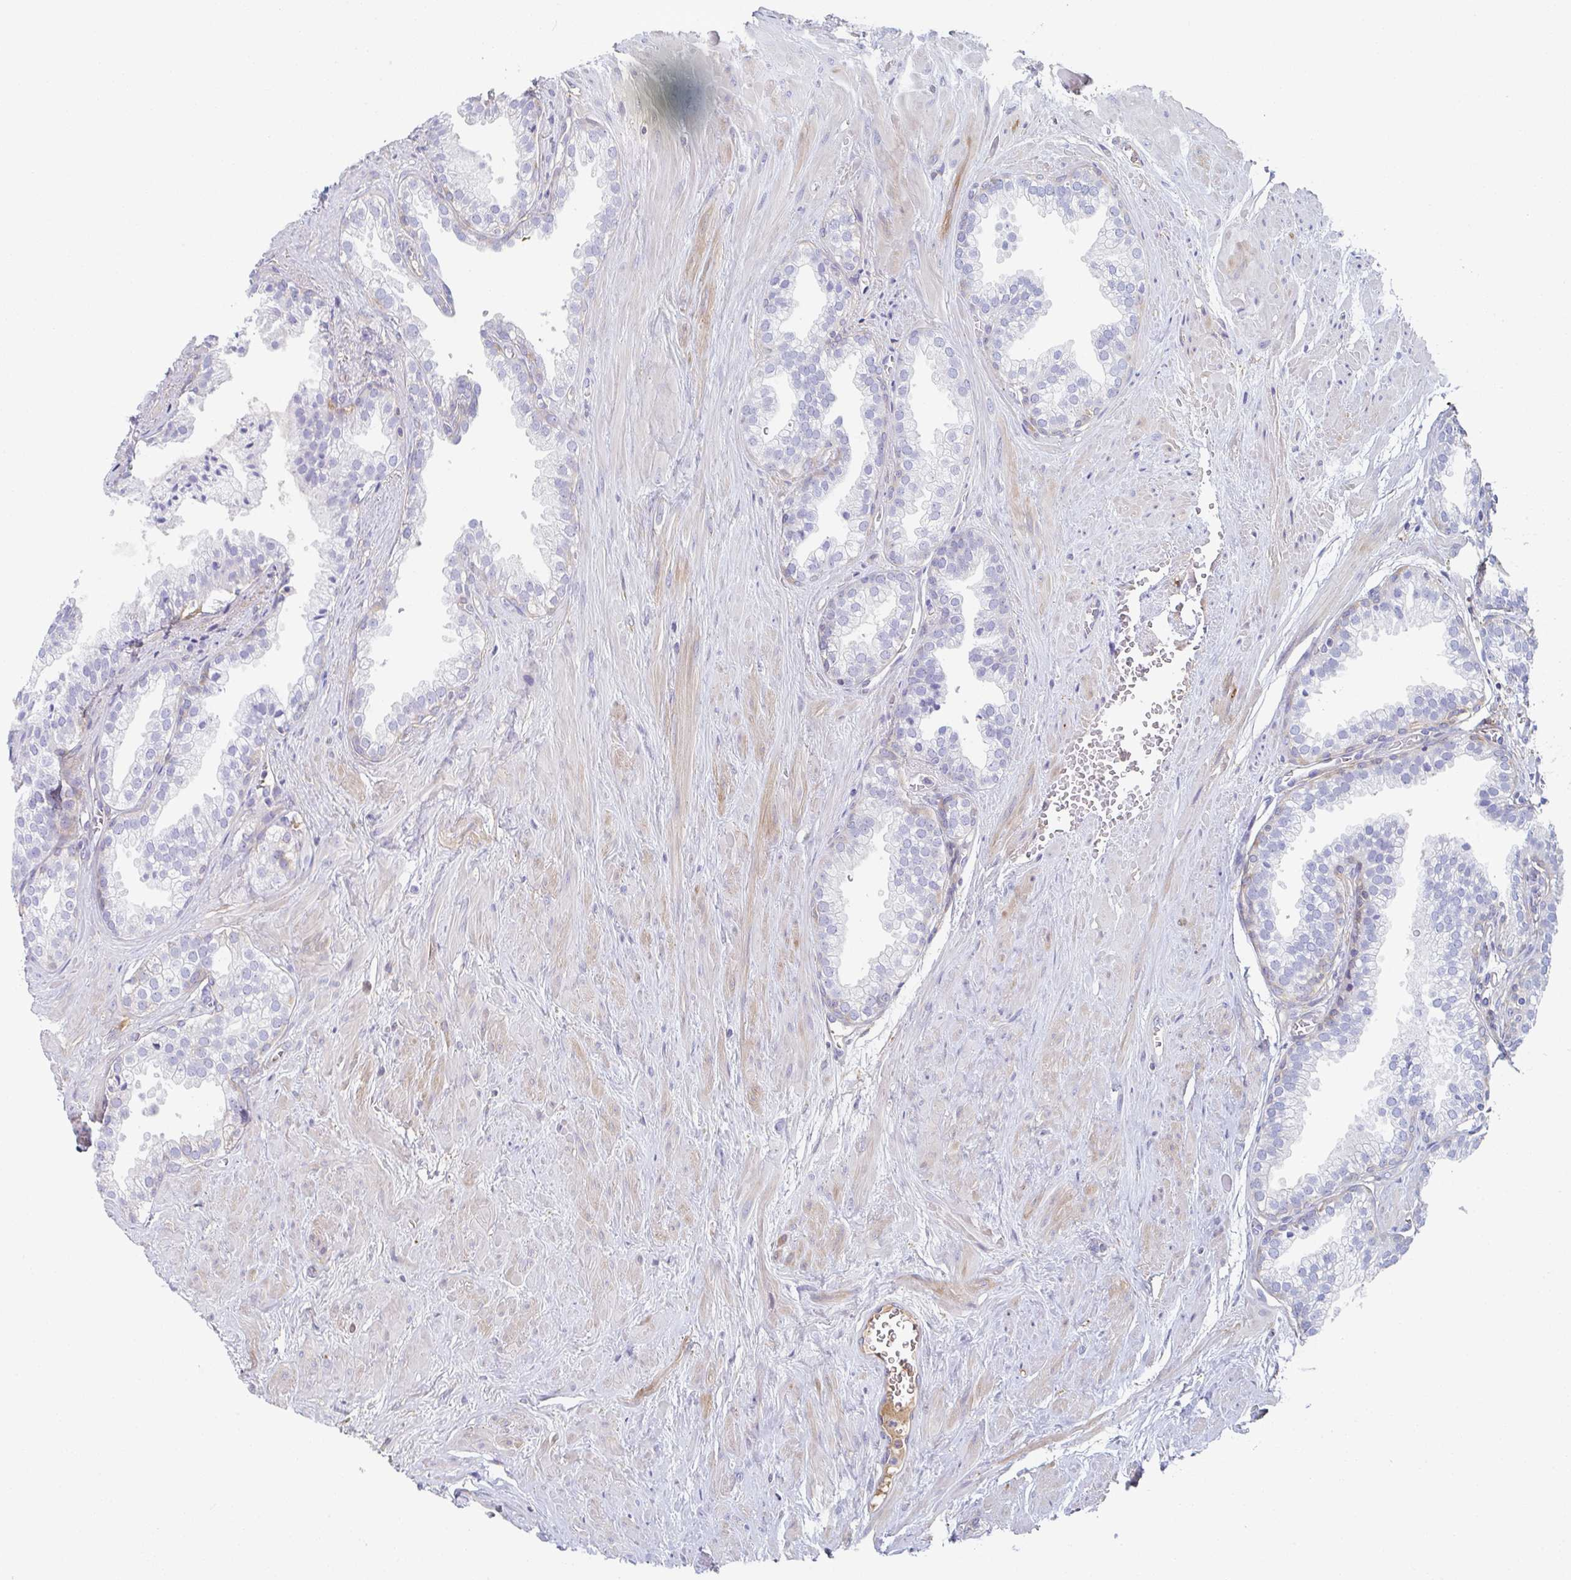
{"staining": {"intensity": "negative", "quantity": "none", "location": "none"}, "tissue": "prostate", "cell_type": "Glandular cells", "image_type": "normal", "snomed": [{"axis": "morphology", "description": "Normal tissue, NOS"}, {"axis": "topography", "description": "Prostate"}, {"axis": "topography", "description": "Peripheral nerve tissue"}], "caption": "Immunohistochemistry photomicrograph of unremarkable prostate stained for a protein (brown), which exhibits no expression in glandular cells.", "gene": "AMPD2", "patient": {"sex": "male", "age": 55}}